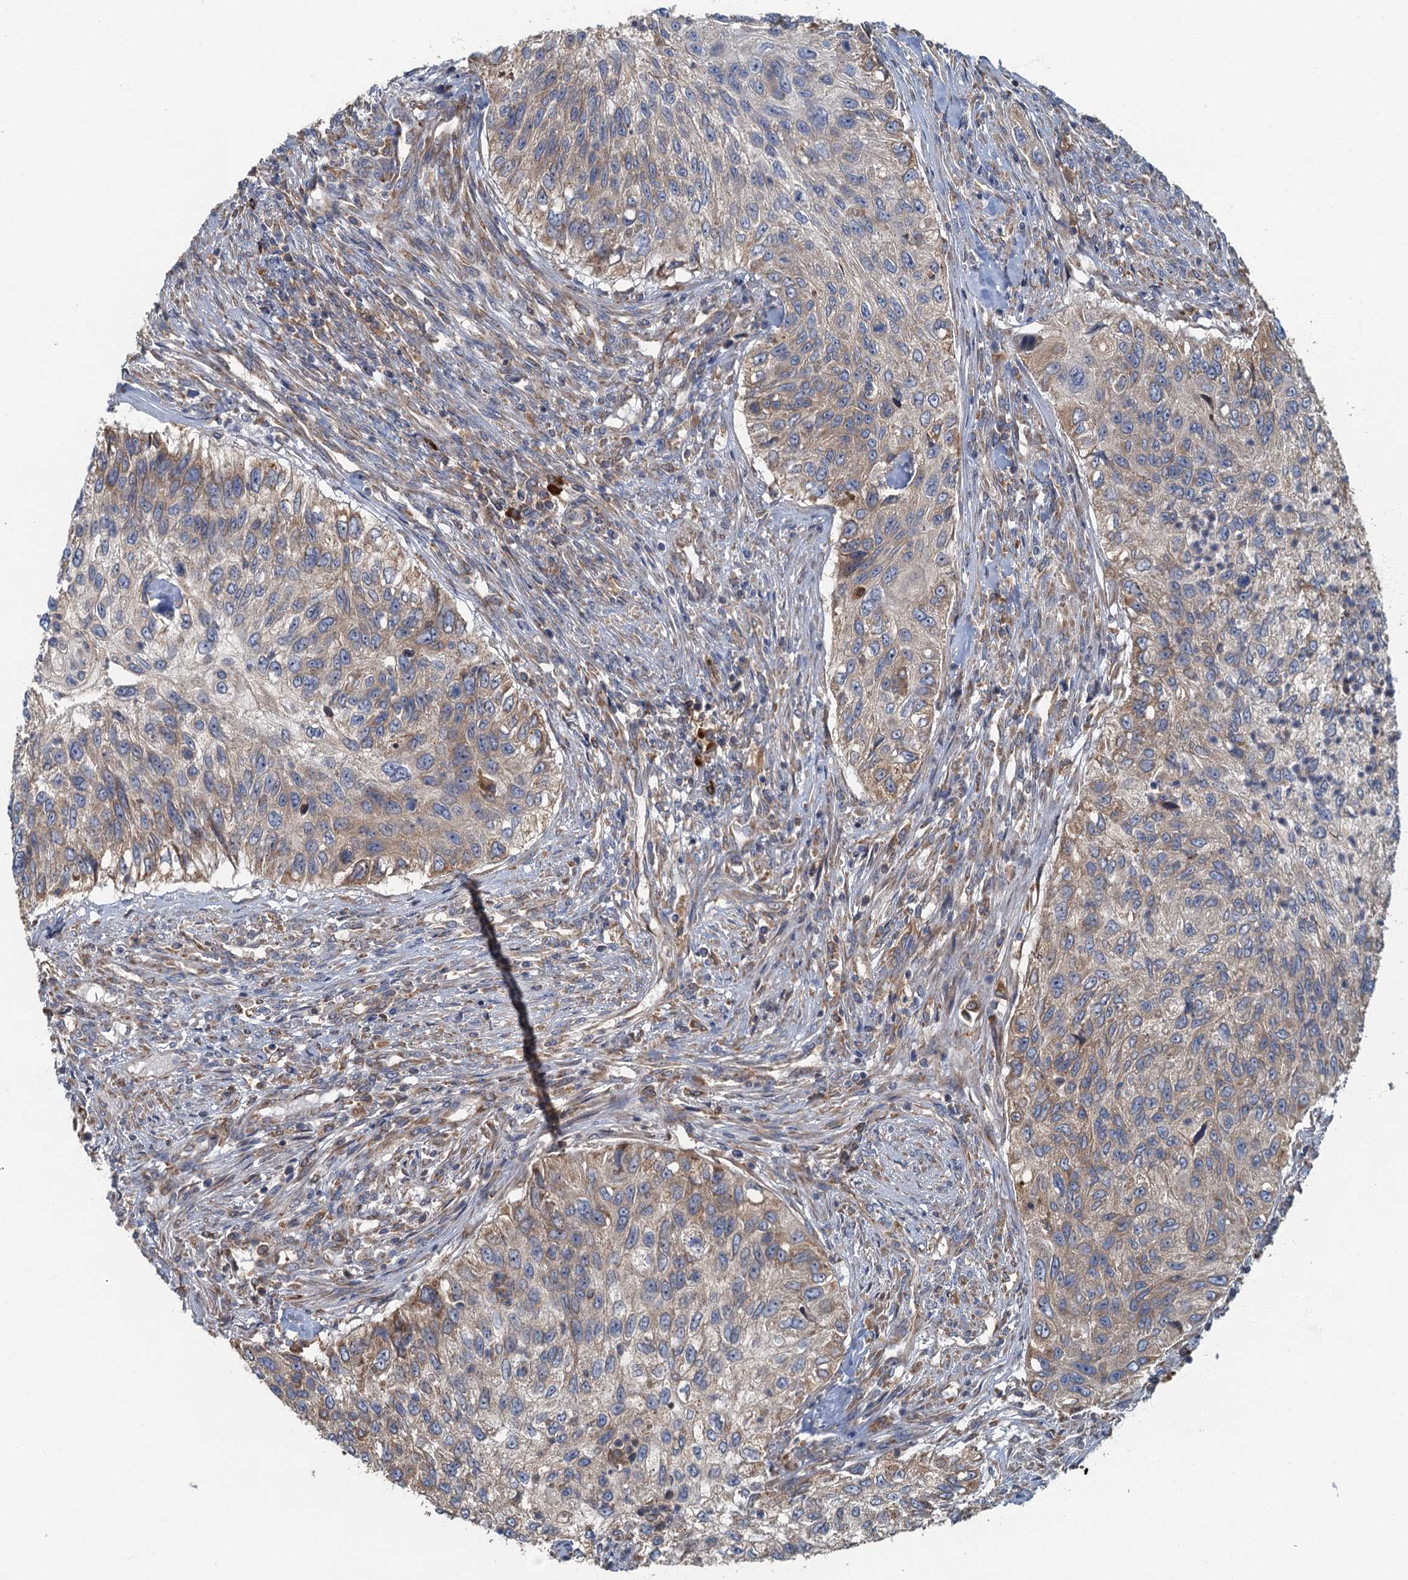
{"staining": {"intensity": "weak", "quantity": "25%-75%", "location": "cytoplasmic/membranous"}, "tissue": "urothelial cancer", "cell_type": "Tumor cells", "image_type": "cancer", "snomed": [{"axis": "morphology", "description": "Urothelial carcinoma, High grade"}, {"axis": "topography", "description": "Urinary bladder"}], "caption": "Protein staining of urothelial carcinoma (high-grade) tissue displays weak cytoplasmic/membranous positivity in about 25%-75% of tumor cells.", "gene": "SPDYC", "patient": {"sex": "female", "age": 60}}